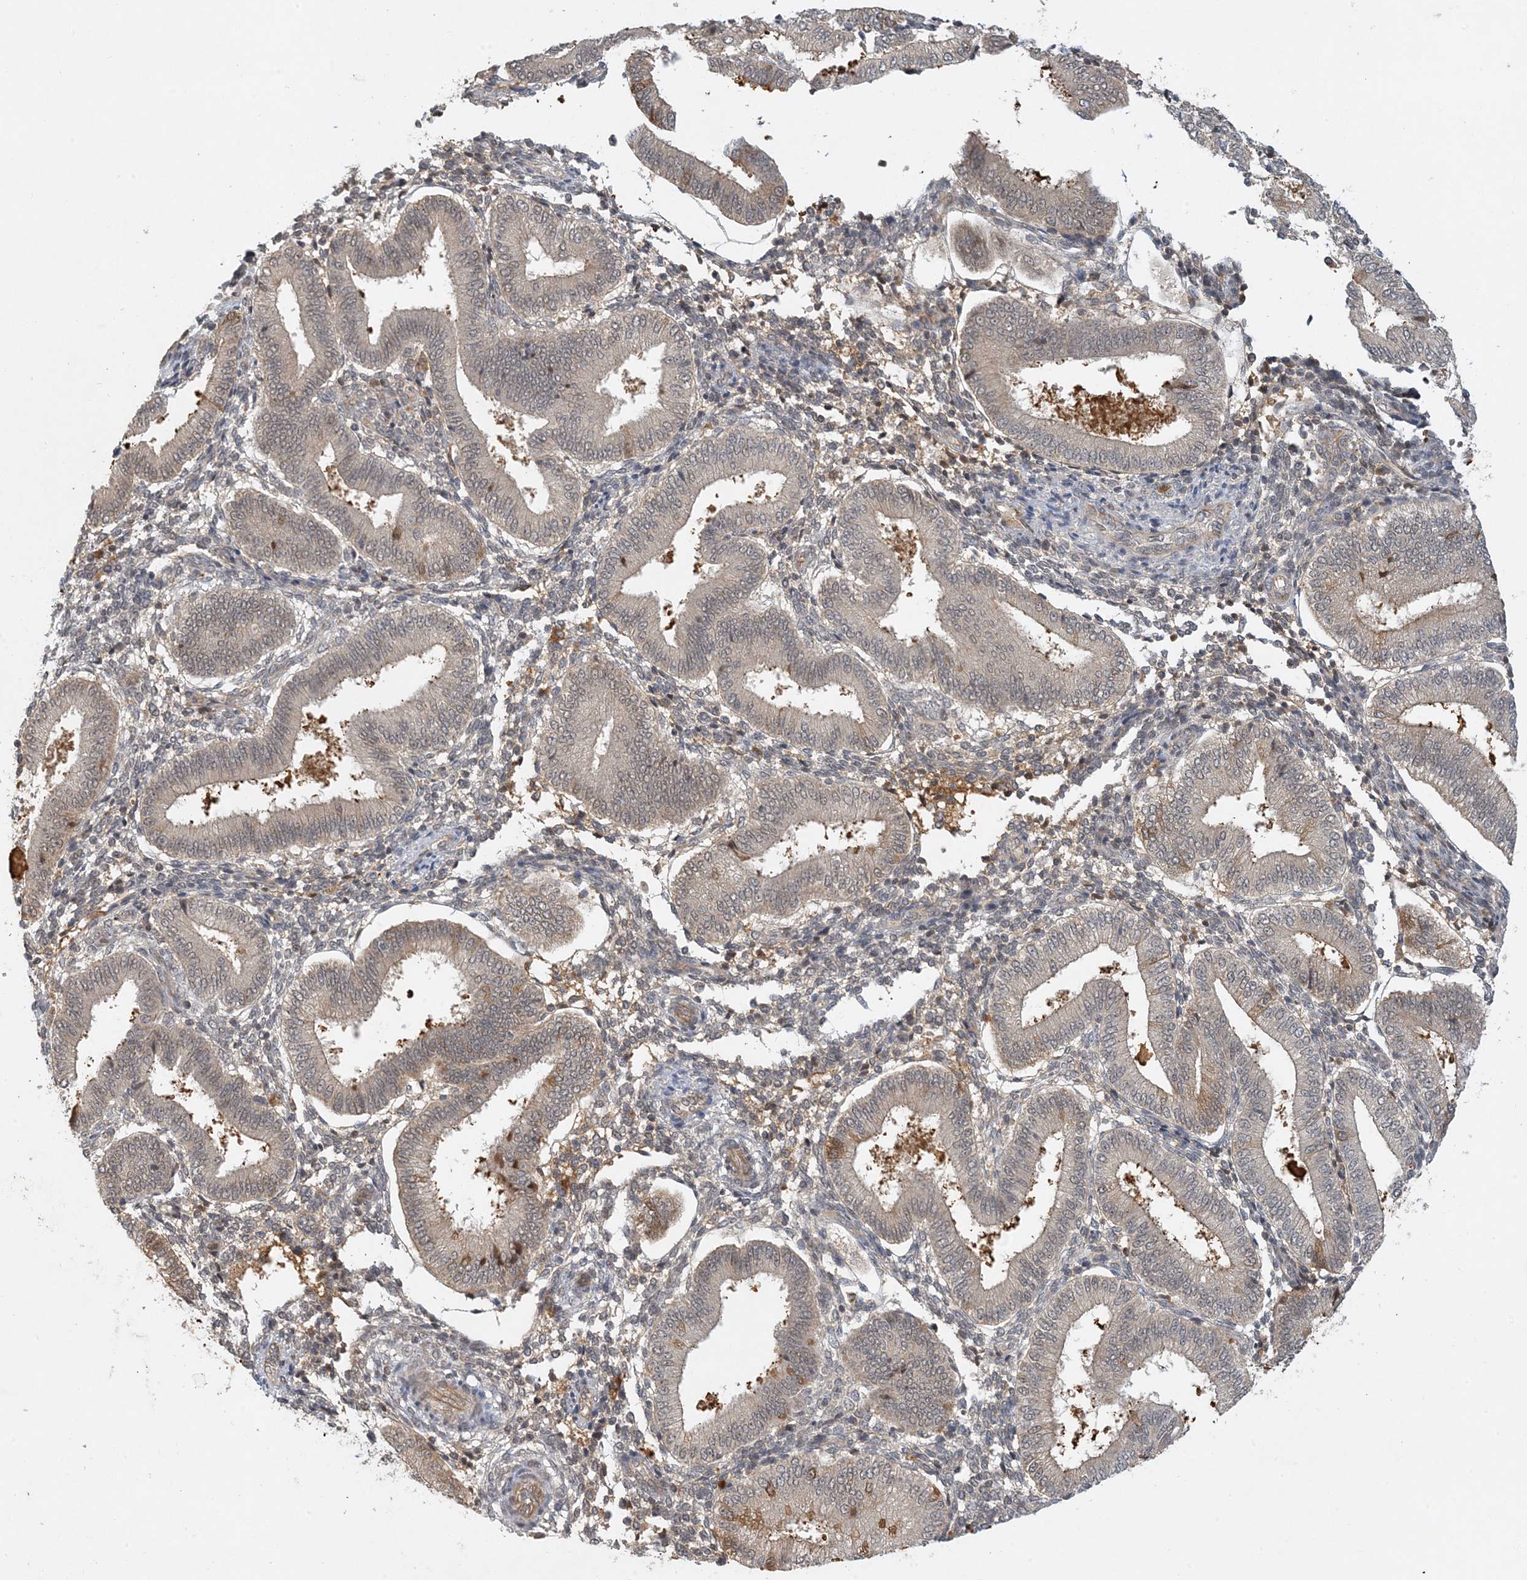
{"staining": {"intensity": "negative", "quantity": "none", "location": "none"}, "tissue": "endometrium", "cell_type": "Cells in endometrial stroma", "image_type": "normal", "snomed": [{"axis": "morphology", "description": "Normal tissue, NOS"}, {"axis": "topography", "description": "Endometrium"}], "caption": "Photomicrograph shows no significant protein expression in cells in endometrial stroma of unremarkable endometrium. (DAB immunohistochemistry, high magnification).", "gene": "ZCCHC4", "patient": {"sex": "female", "age": 39}}